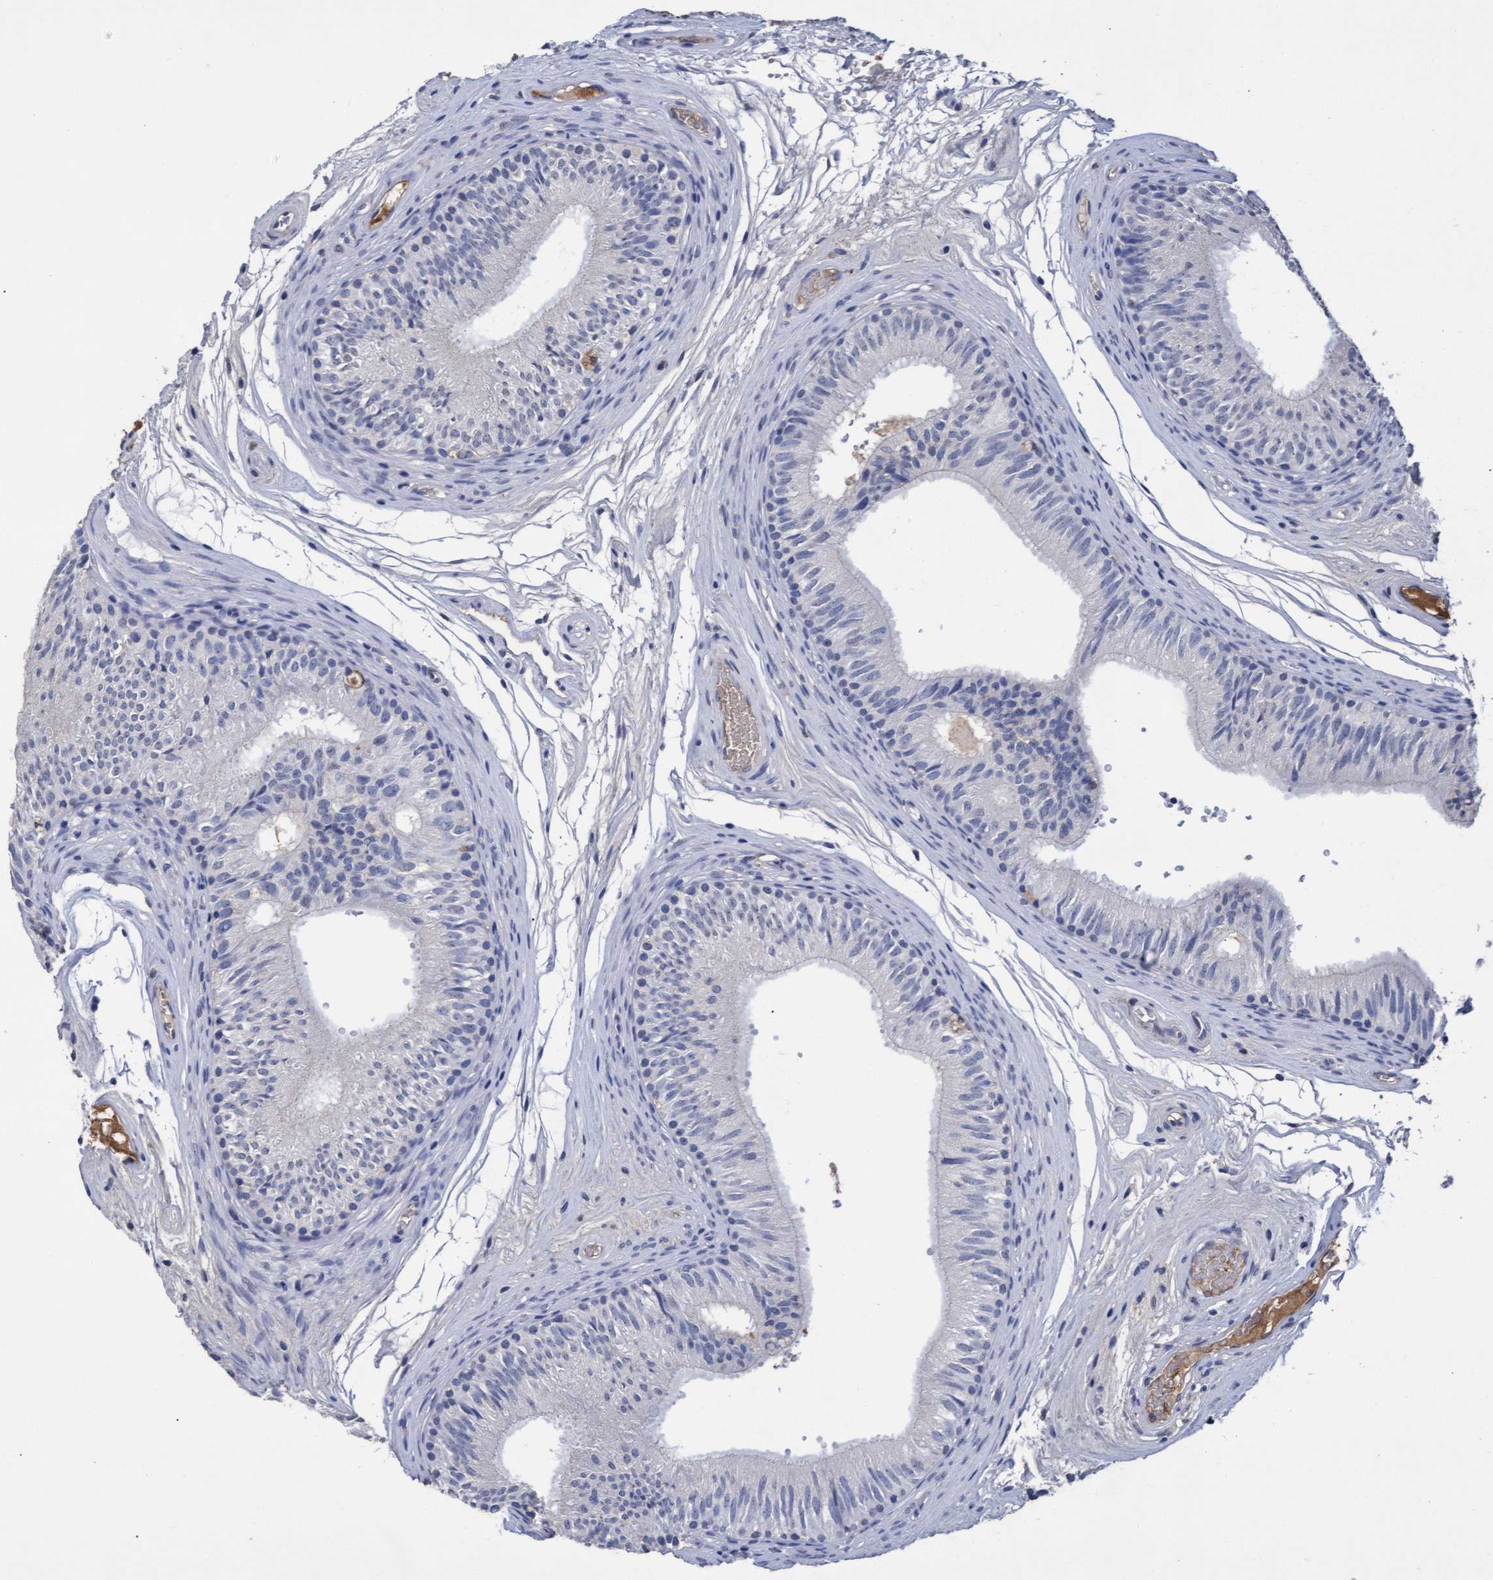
{"staining": {"intensity": "negative", "quantity": "none", "location": "none"}, "tissue": "epididymis", "cell_type": "Glandular cells", "image_type": "normal", "snomed": [{"axis": "morphology", "description": "Normal tissue, NOS"}, {"axis": "topography", "description": "Epididymis"}], "caption": "Glandular cells show no significant protein staining in unremarkable epididymis. The staining was performed using DAB to visualize the protein expression in brown, while the nuclei were stained in blue with hematoxylin (Magnification: 20x).", "gene": "GPR39", "patient": {"sex": "male", "age": 36}}